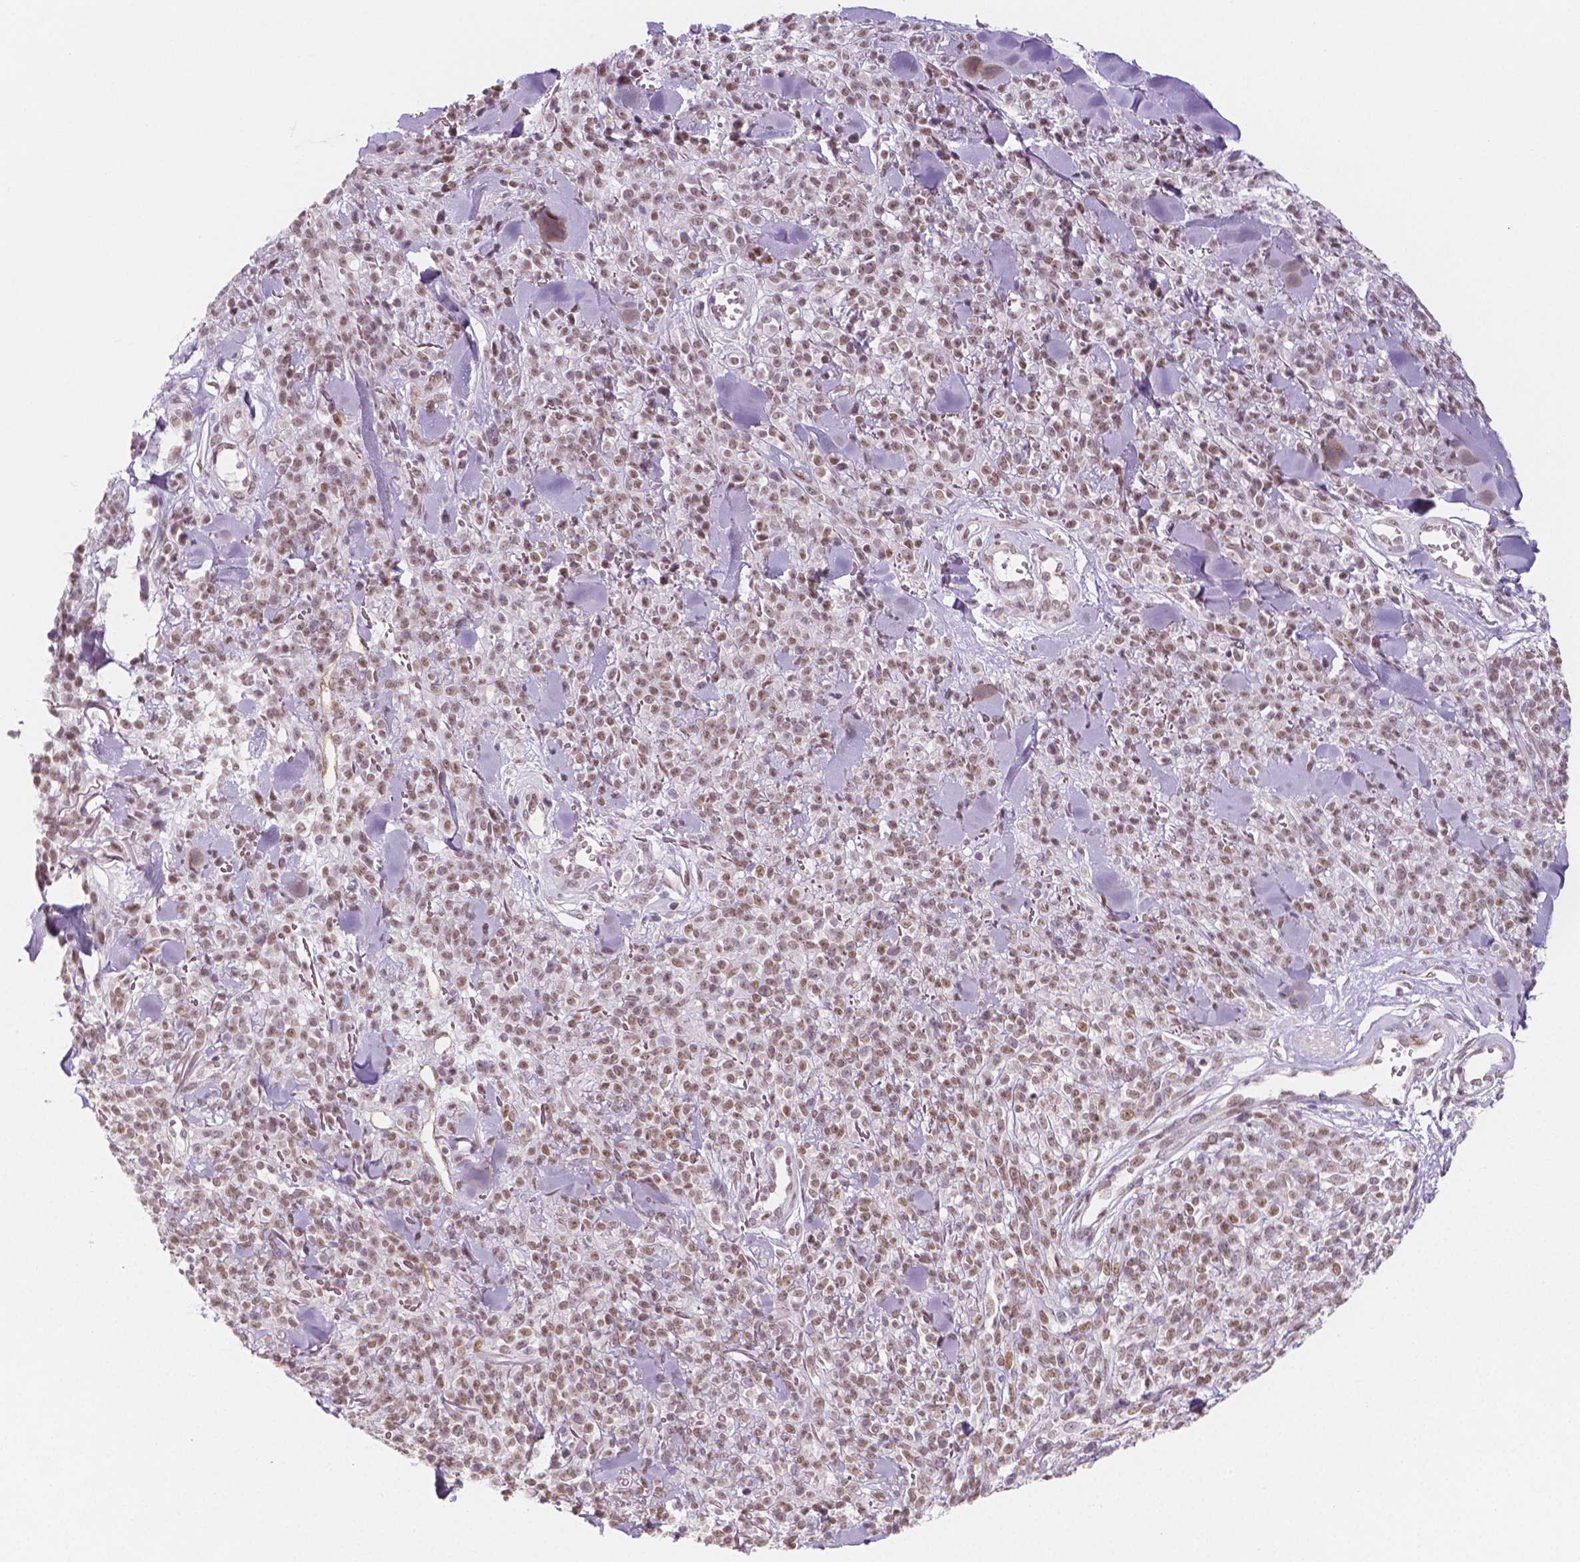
{"staining": {"intensity": "moderate", "quantity": ">75%", "location": "nuclear"}, "tissue": "melanoma", "cell_type": "Tumor cells", "image_type": "cancer", "snomed": [{"axis": "morphology", "description": "Malignant melanoma, NOS"}, {"axis": "topography", "description": "Skin"}, {"axis": "topography", "description": "Skin of trunk"}], "caption": "Protein analysis of melanoma tissue reveals moderate nuclear expression in approximately >75% of tumor cells.", "gene": "KDM5B", "patient": {"sex": "male", "age": 74}}